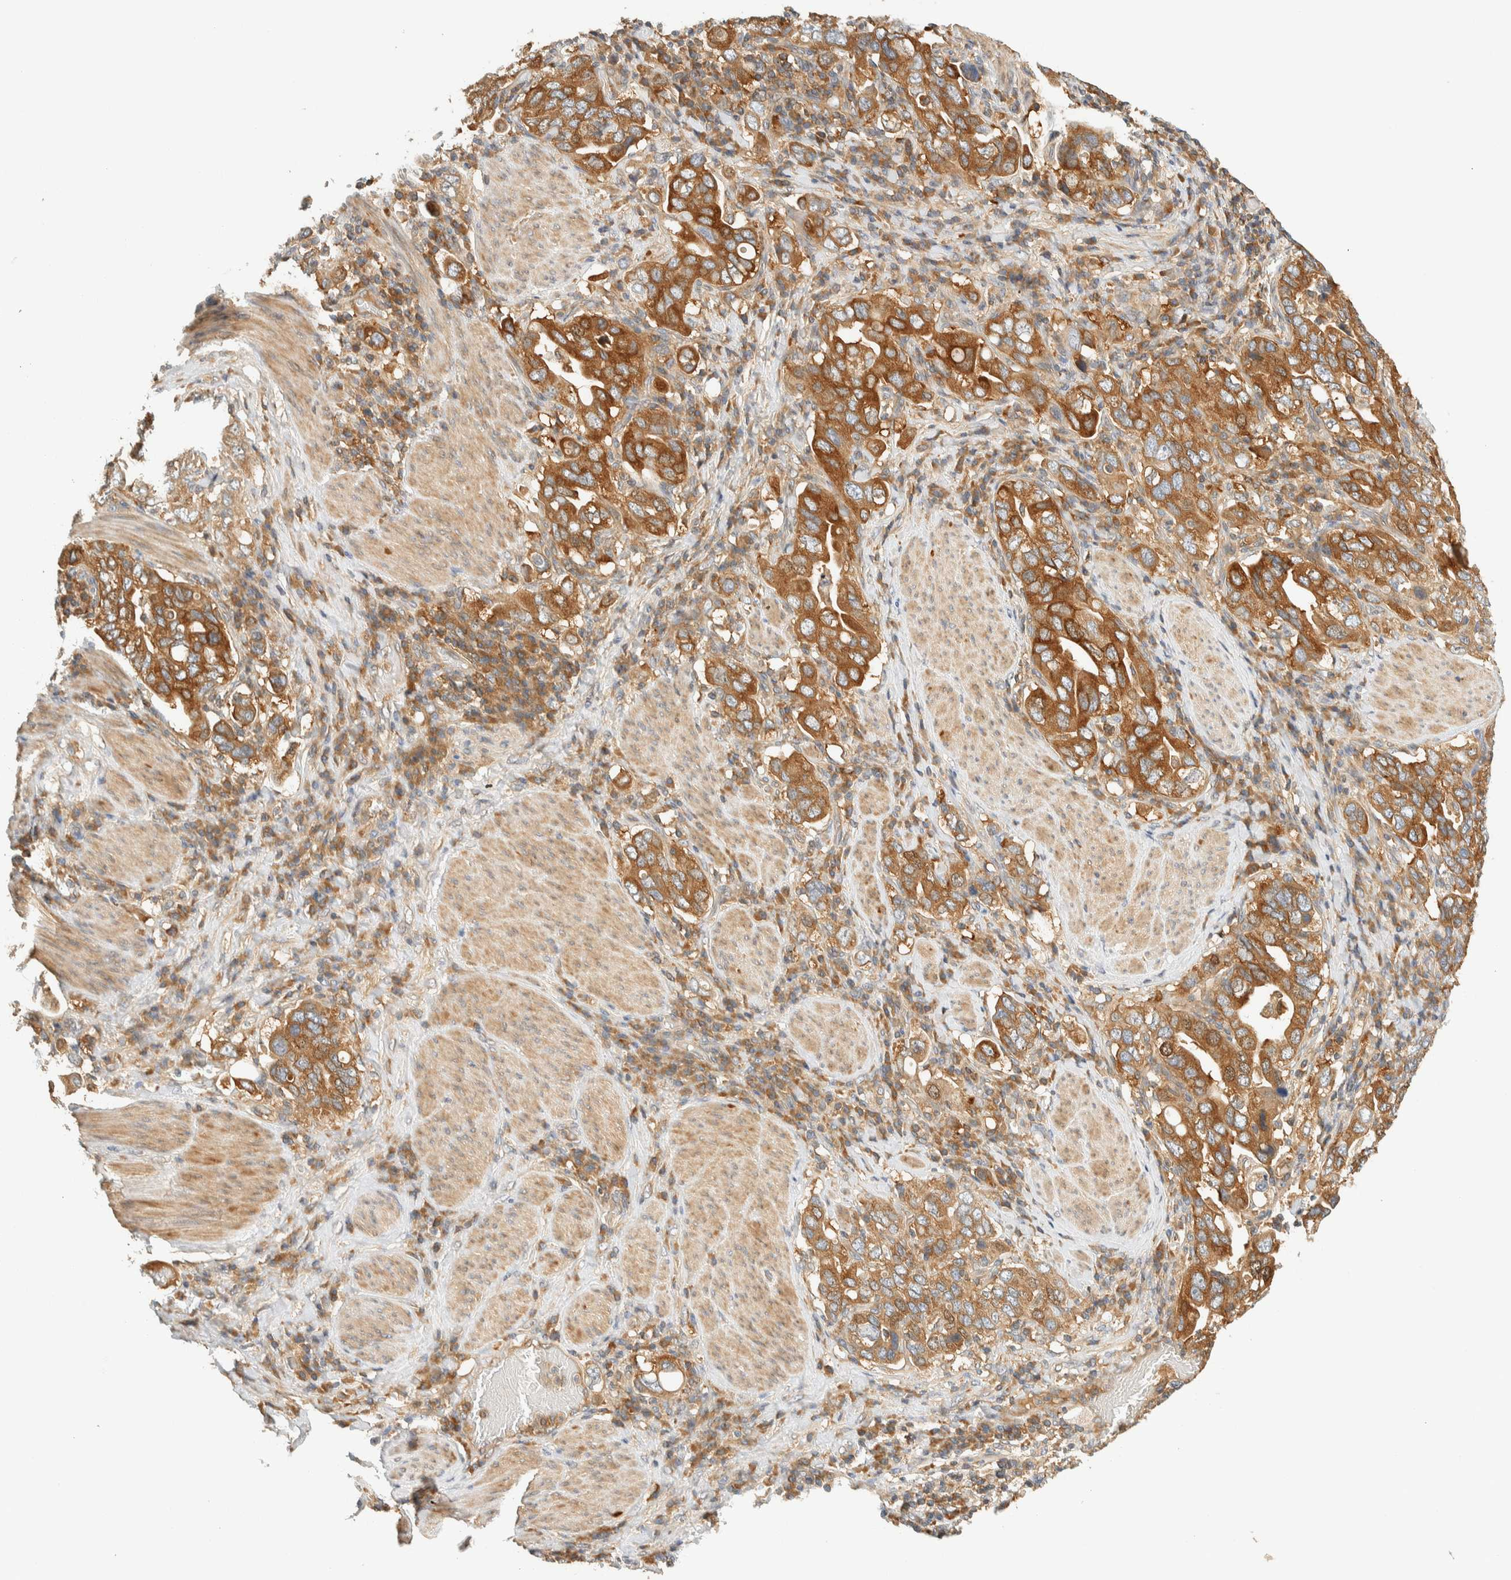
{"staining": {"intensity": "moderate", "quantity": ">75%", "location": "cytoplasmic/membranous"}, "tissue": "stomach cancer", "cell_type": "Tumor cells", "image_type": "cancer", "snomed": [{"axis": "morphology", "description": "Adenocarcinoma, NOS"}, {"axis": "topography", "description": "Stomach, upper"}], "caption": "Approximately >75% of tumor cells in human stomach adenocarcinoma demonstrate moderate cytoplasmic/membranous protein staining as visualized by brown immunohistochemical staining.", "gene": "ARFGEF1", "patient": {"sex": "male", "age": 62}}